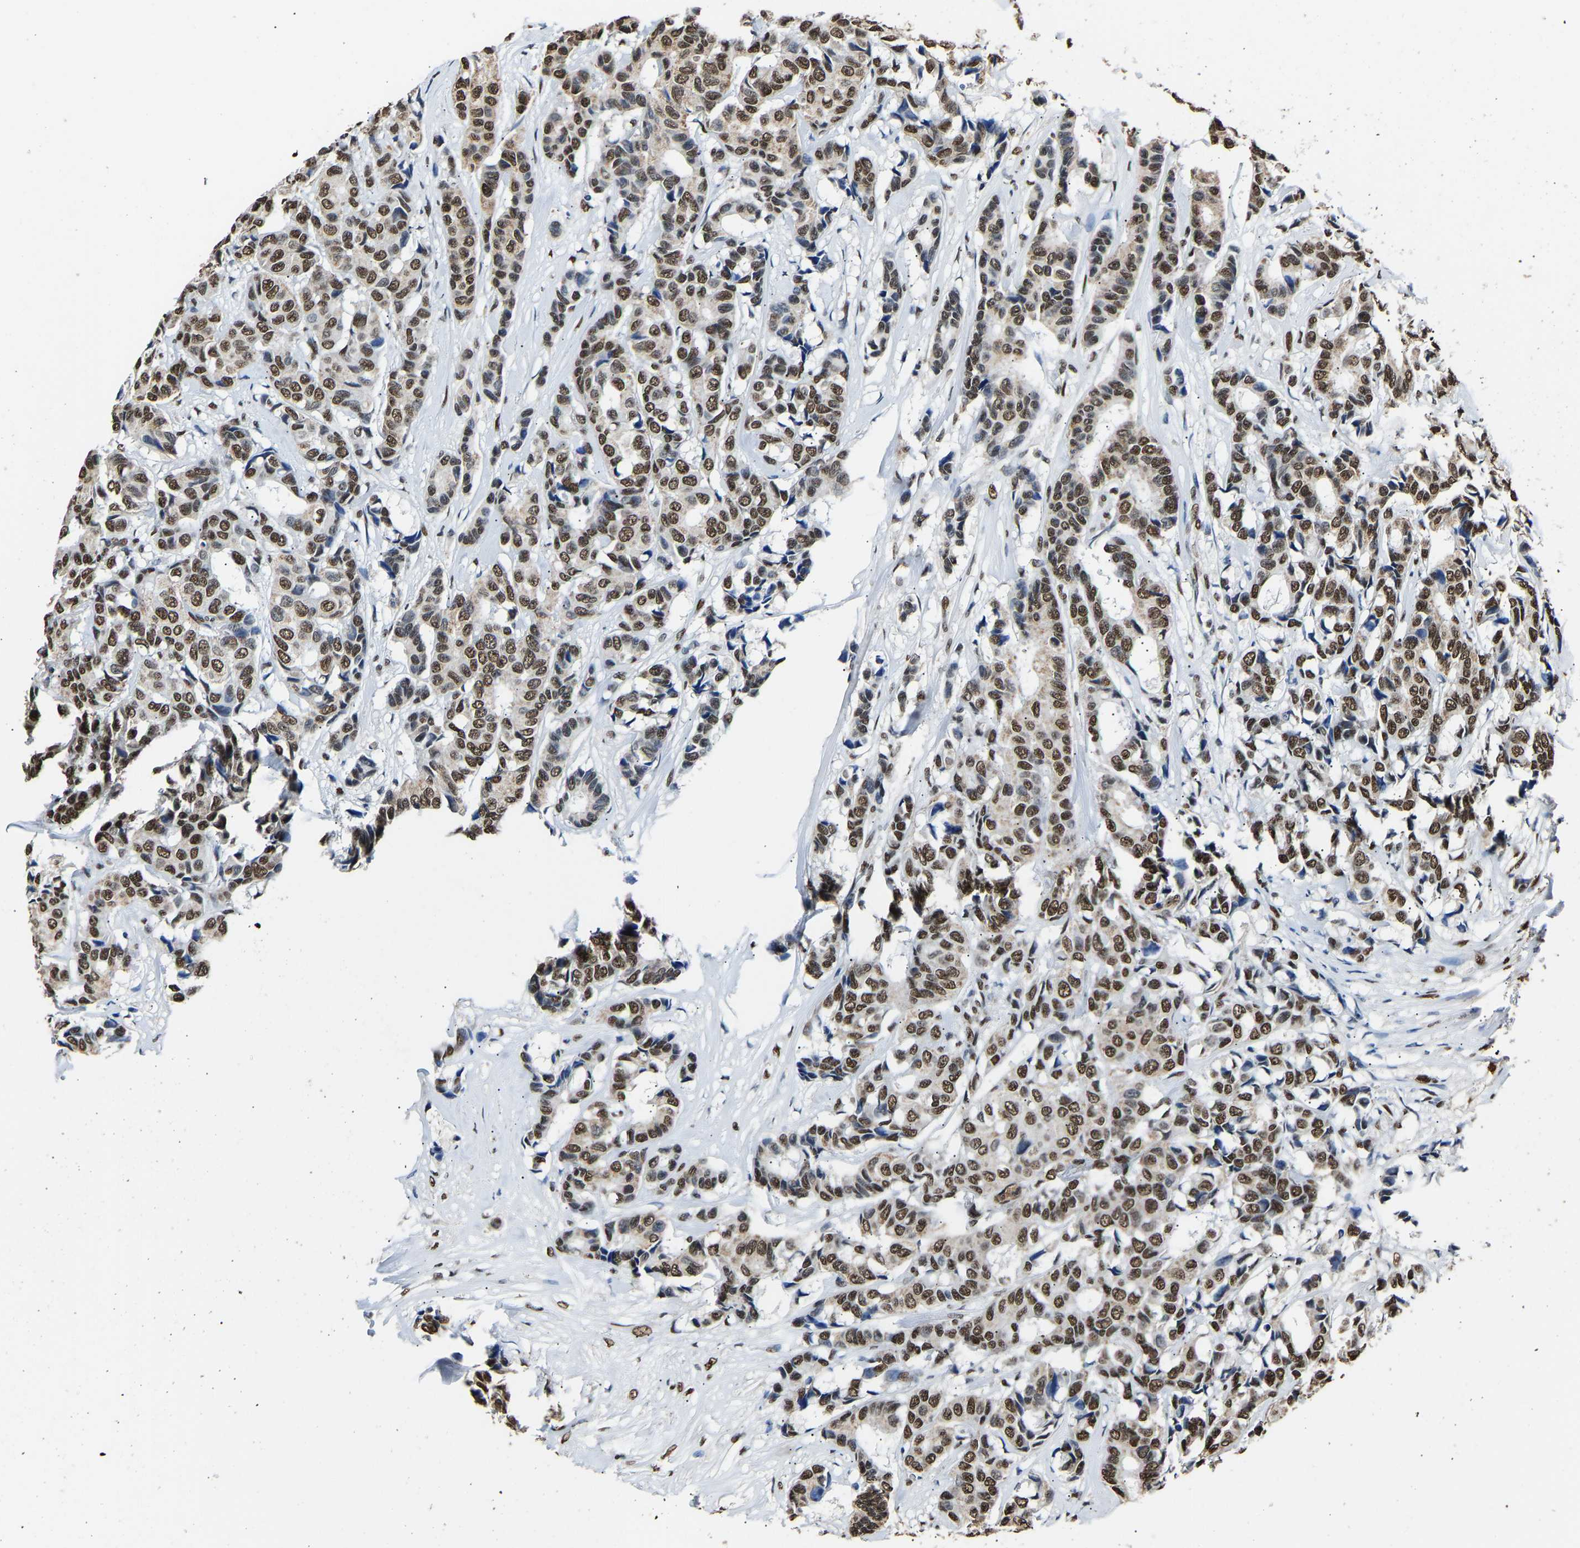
{"staining": {"intensity": "moderate", "quantity": ">75%", "location": "nuclear"}, "tissue": "breast cancer", "cell_type": "Tumor cells", "image_type": "cancer", "snomed": [{"axis": "morphology", "description": "Duct carcinoma"}, {"axis": "topography", "description": "Breast"}], "caption": "DAB immunohistochemical staining of breast cancer exhibits moderate nuclear protein staining in about >75% of tumor cells.", "gene": "SAFB", "patient": {"sex": "female", "age": 87}}